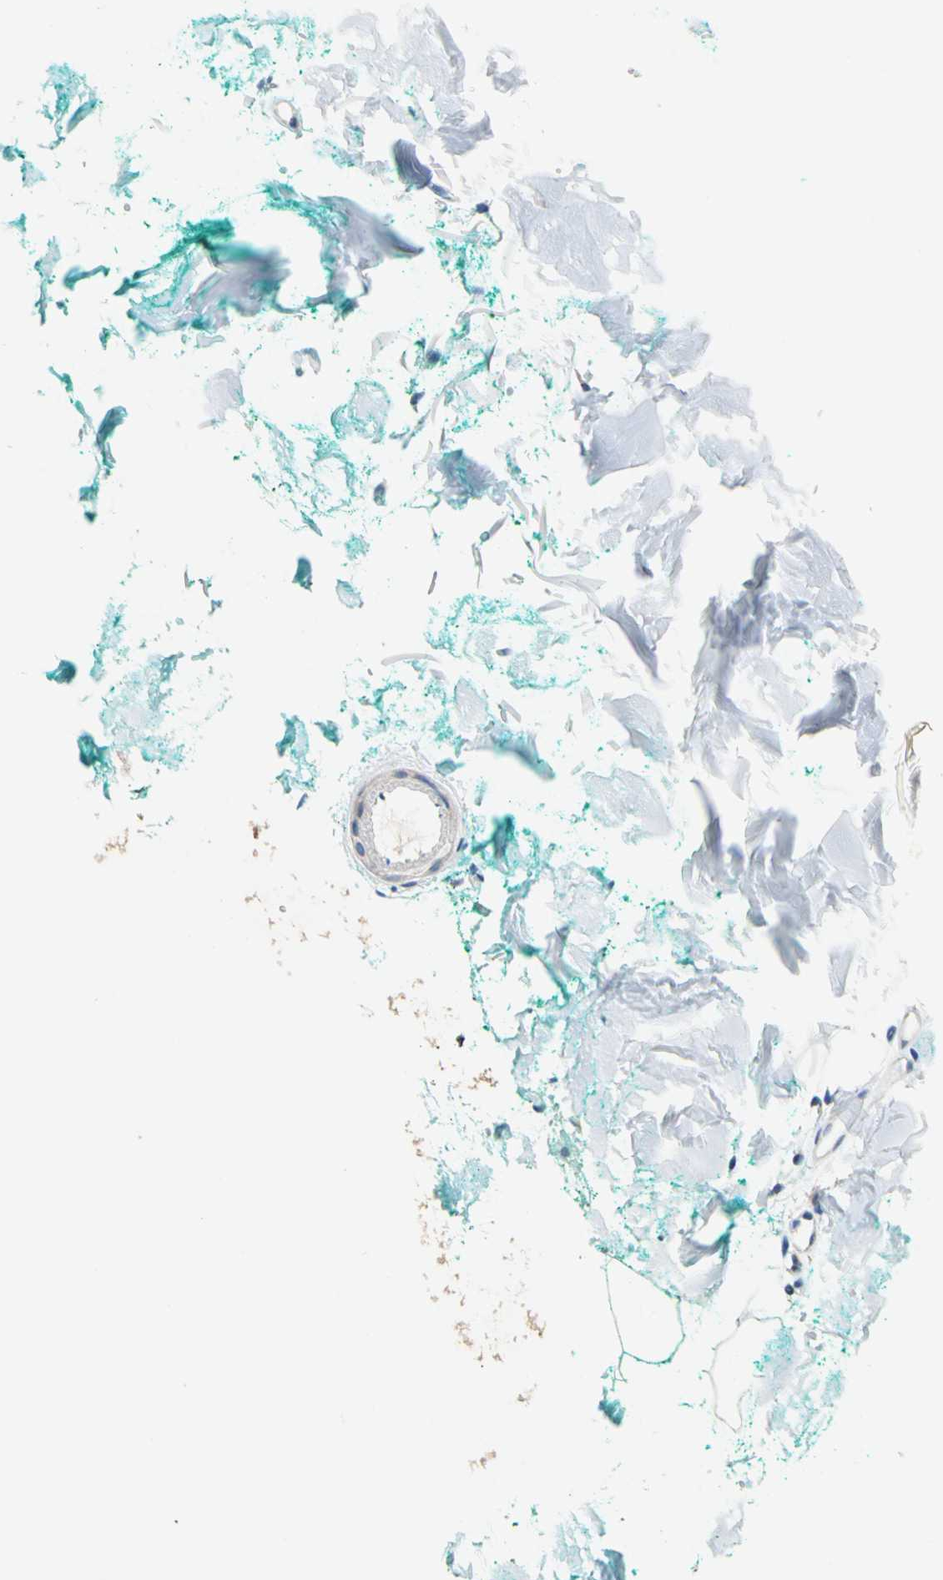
{"staining": {"intensity": "moderate", "quantity": ">75%", "location": "cytoplasmic/membranous"}, "tissue": "skin", "cell_type": "Fibroblasts", "image_type": "normal", "snomed": [{"axis": "morphology", "description": "Normal tissue, NOS"}, {"axis": "topography", "description": "Skin"}], "caption": "Immunohistochemistry photomicrograph of normal human skin stained for a protein (brown), which displays medium levels of moderate cytoplasmic/membranous expression in approximately >75% of fibroblasts.", "gene": "RASD2", "patient": {"sex": "male", "age": 71}}